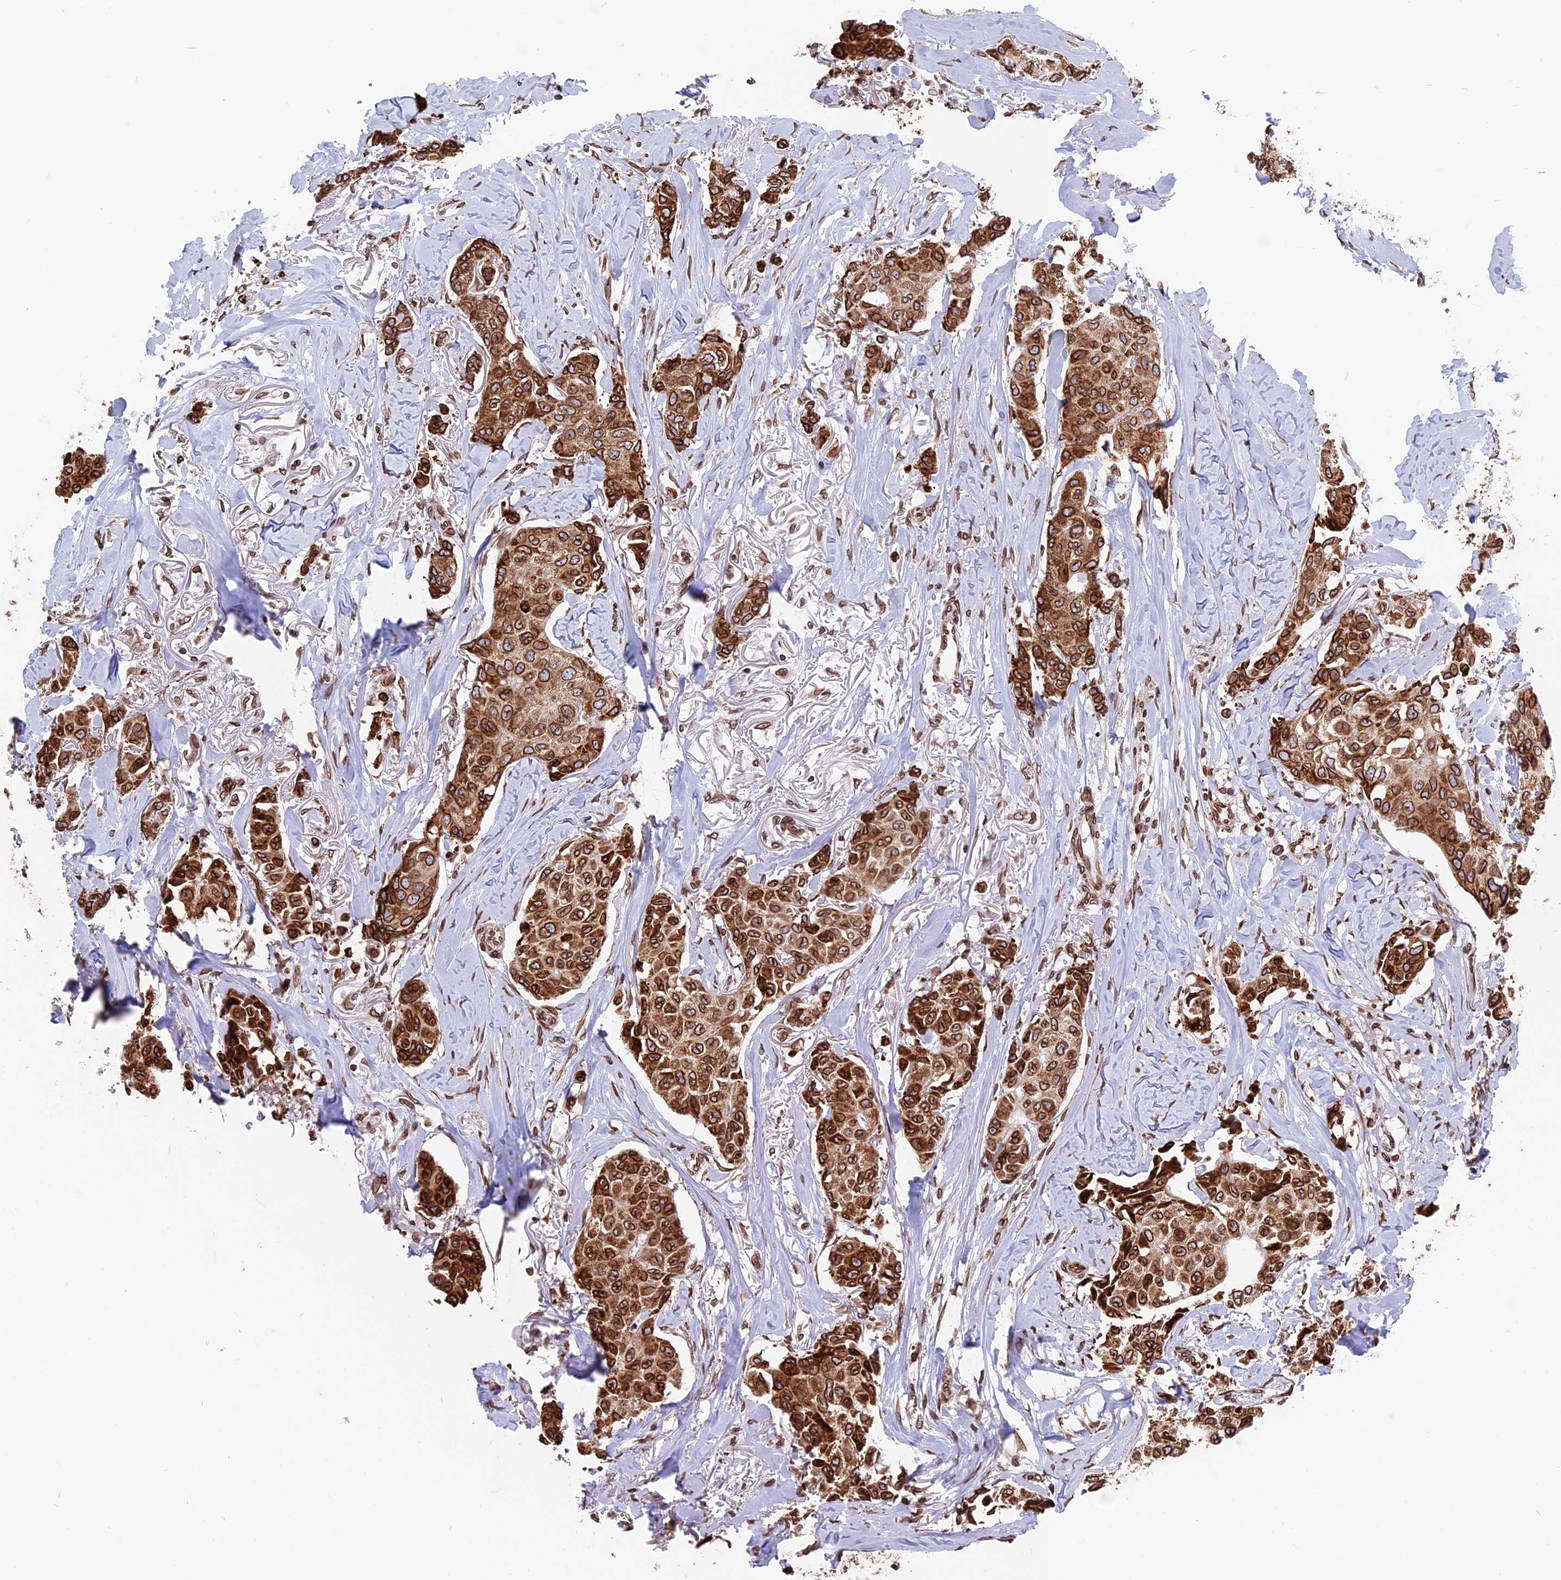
{"staining": {"intensity": "strong", "quantity": ">75%", "location": "cytoplasmic/membranous,nuclear"}, "tissue": "breast cancer", "cell_type": "Tumor cells", "image_type": "cancer", "snomed": [{"axis": "morphology", "description": "Duct carcinoma"}, {"axis": "topography", "description": "Breast"}], "caption": "Tumor cells demonstrate strong cytoplasmic/membranous and nuclear staining in approximately >75% of cells in breast infiltrating ductal carcinoma. The protein of interest is stained brown, and the nuclei are stained in blue (DAB IHC with brightfield microscopy, high magnification).", "gene": "PTCHD4", "patient": {"sex": "female", "age": 80}}